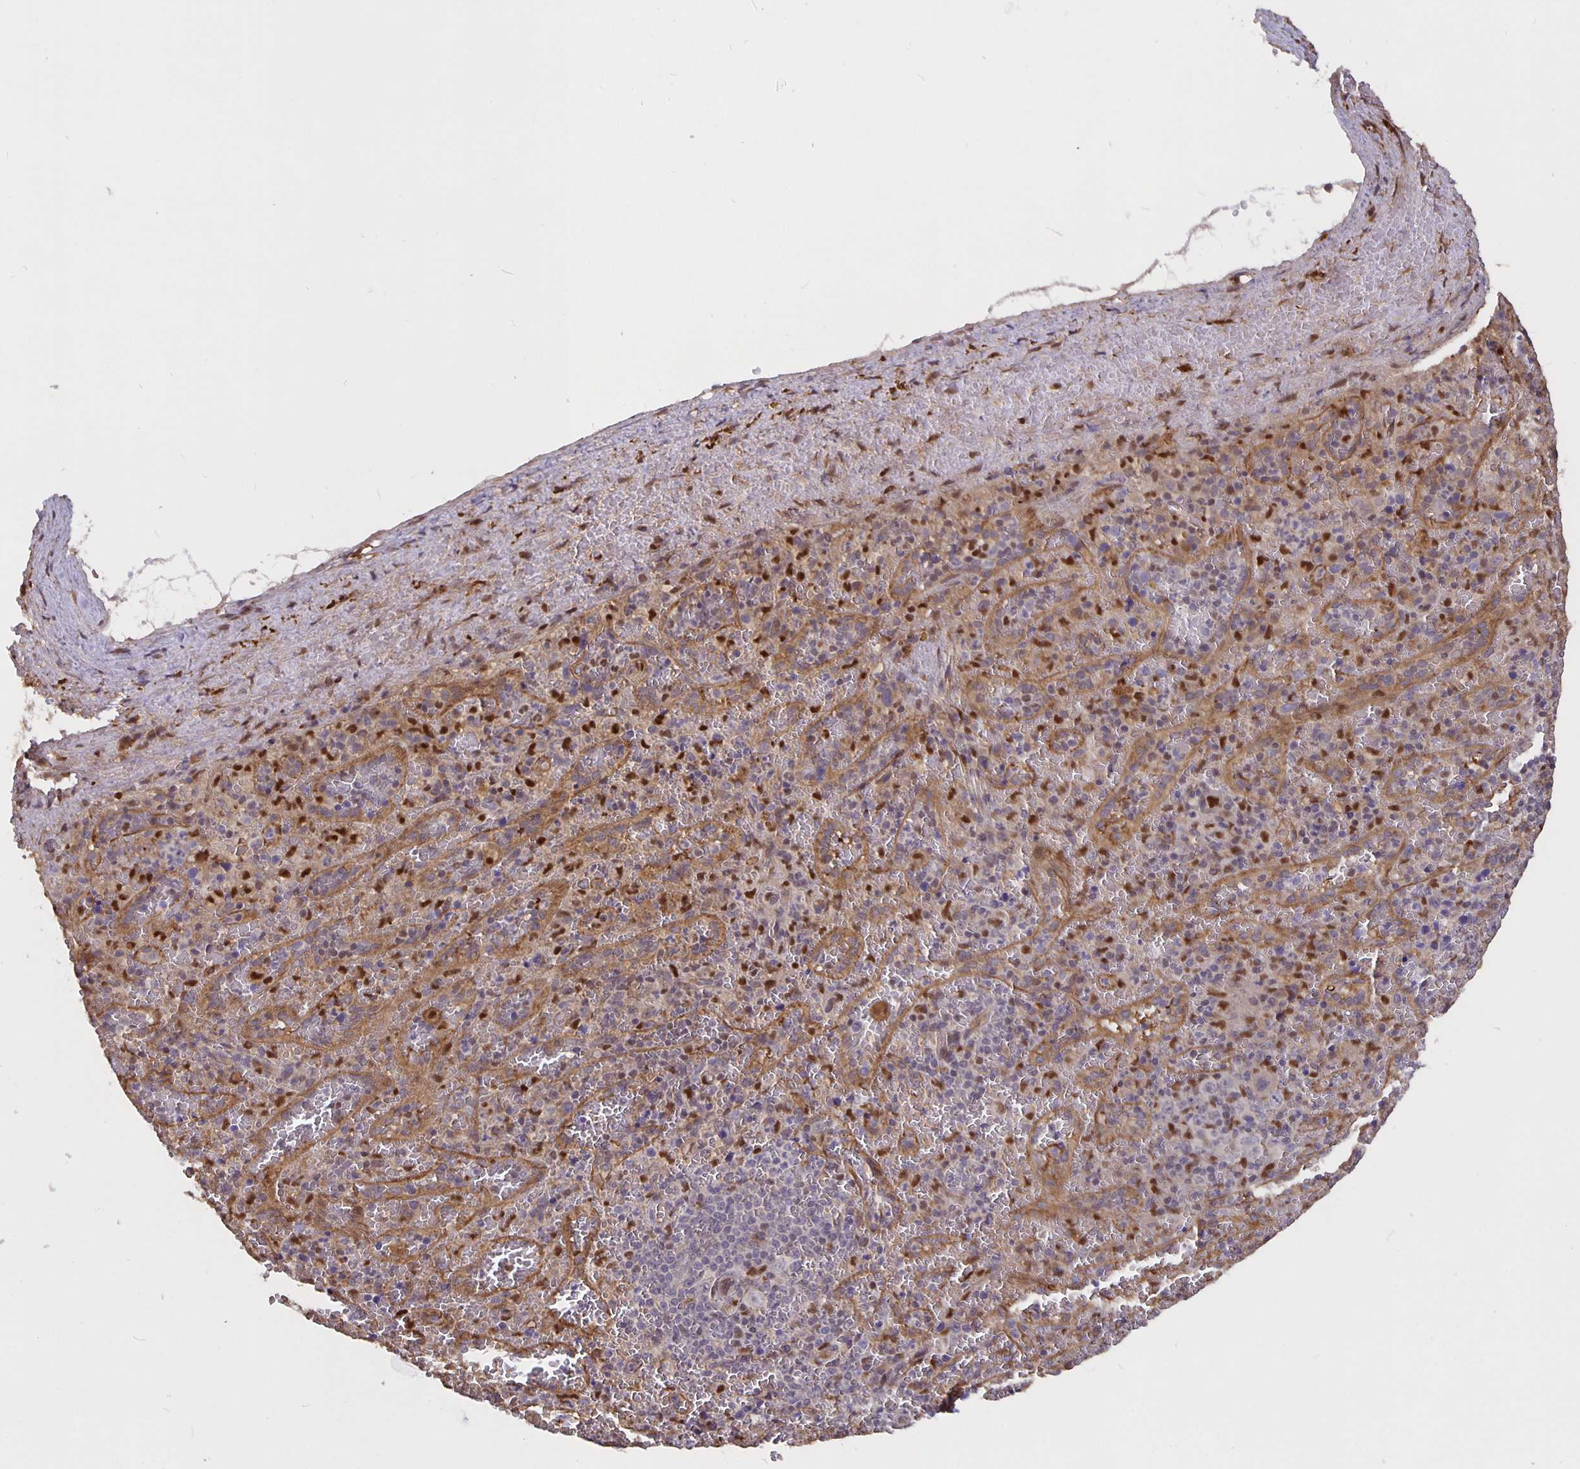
{"staining": {"intensity": "negative", "quantity": "none", "location": "none"}, "tissue": "spleen", "cell_type": "Cells in red pulp", "image_type": "normal", "snomed": [{"axis": "morphology", "description": "Normal tissue, NOS"}, {"axis": "topography", "description": "Spleen"}], "caption": "This photomicrograph is of unremarkable spleen stained with immunohistochemistry to label a protein in brown with the nuclei are counter-stained blue. There is no staining in cells in red pulp.", "gene": "NOG", "patient": {"sex": "female", "age": 50}}